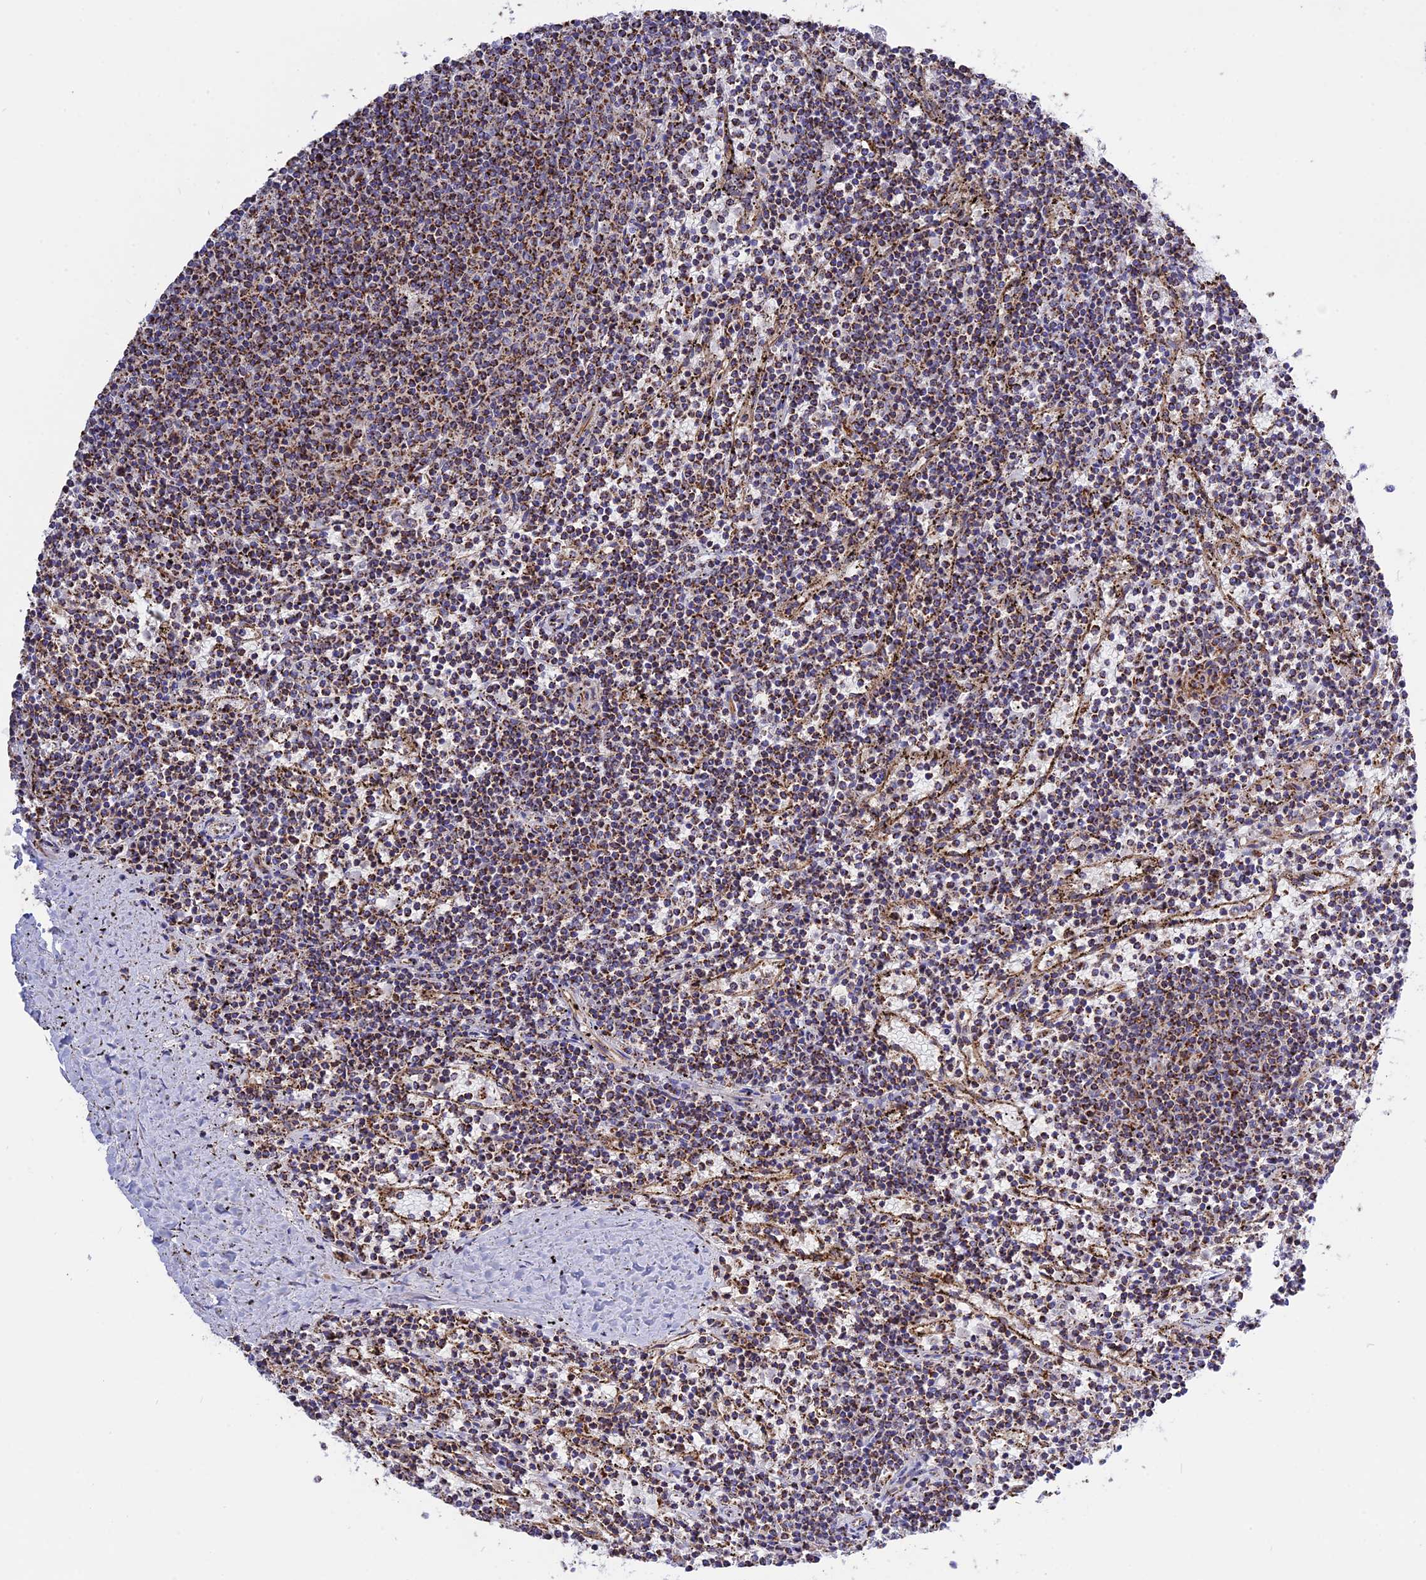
{"staining": {"intensity": "strong", "quantity": "25%-75%", "location": "cytoplasmic/membranous"}, "tissue": "lymphoma", "cell_type": "Tumor cells", "image_type": "cancer", "snomed": [{"axis": "morphology", "description": "Malignant lymphoma, non-Hodgkin's type, Low grade"}, {"axis": "topography", "description": "Spleen"}], "caption": "Strong cytoplasmic/membranous staining for a protein is seen in about 25%-75% of tumor cells of lymphoma using IHC.", "gene": "TTC4", "patient": {"sex": "female", "age": 50}}